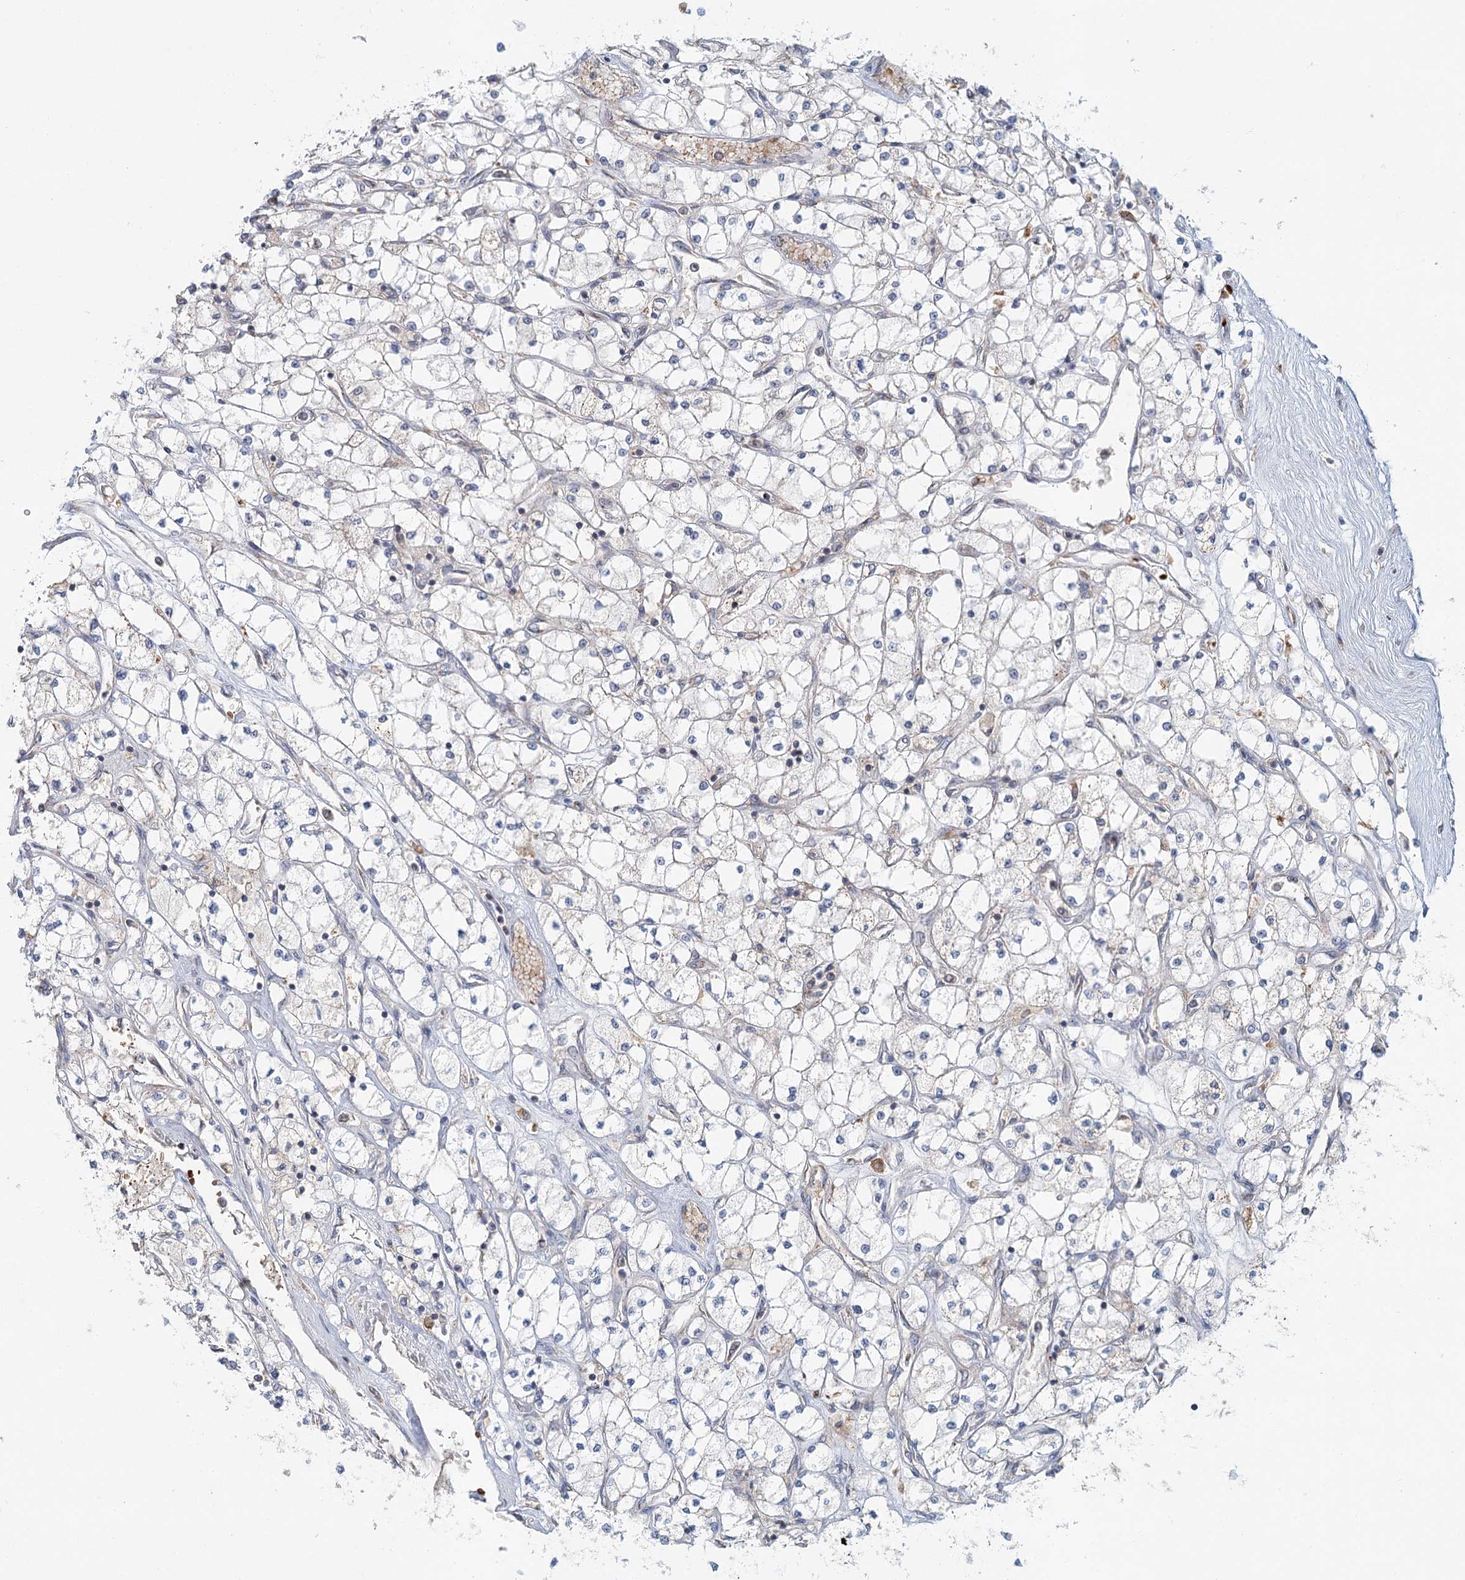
{"staining": {"intensity": "negative", "quantity": "none", "location": "none"}, "tissue": "renal cancer", "cell_type": "Tumor cells", "image_type": "cancer", "snomed": [{"axis": "morphology", "description": "Adenocarcinoma, NOS"}, {"axis": "topography", "description": "Kidney"}], "caption": "The photomicrograph reveals no staining of tumor cells in adenocarcinoma (renal). Nuclei are stained in blue.", "gene": "ADK", "patient": {"sex": "male", "age": 80}}